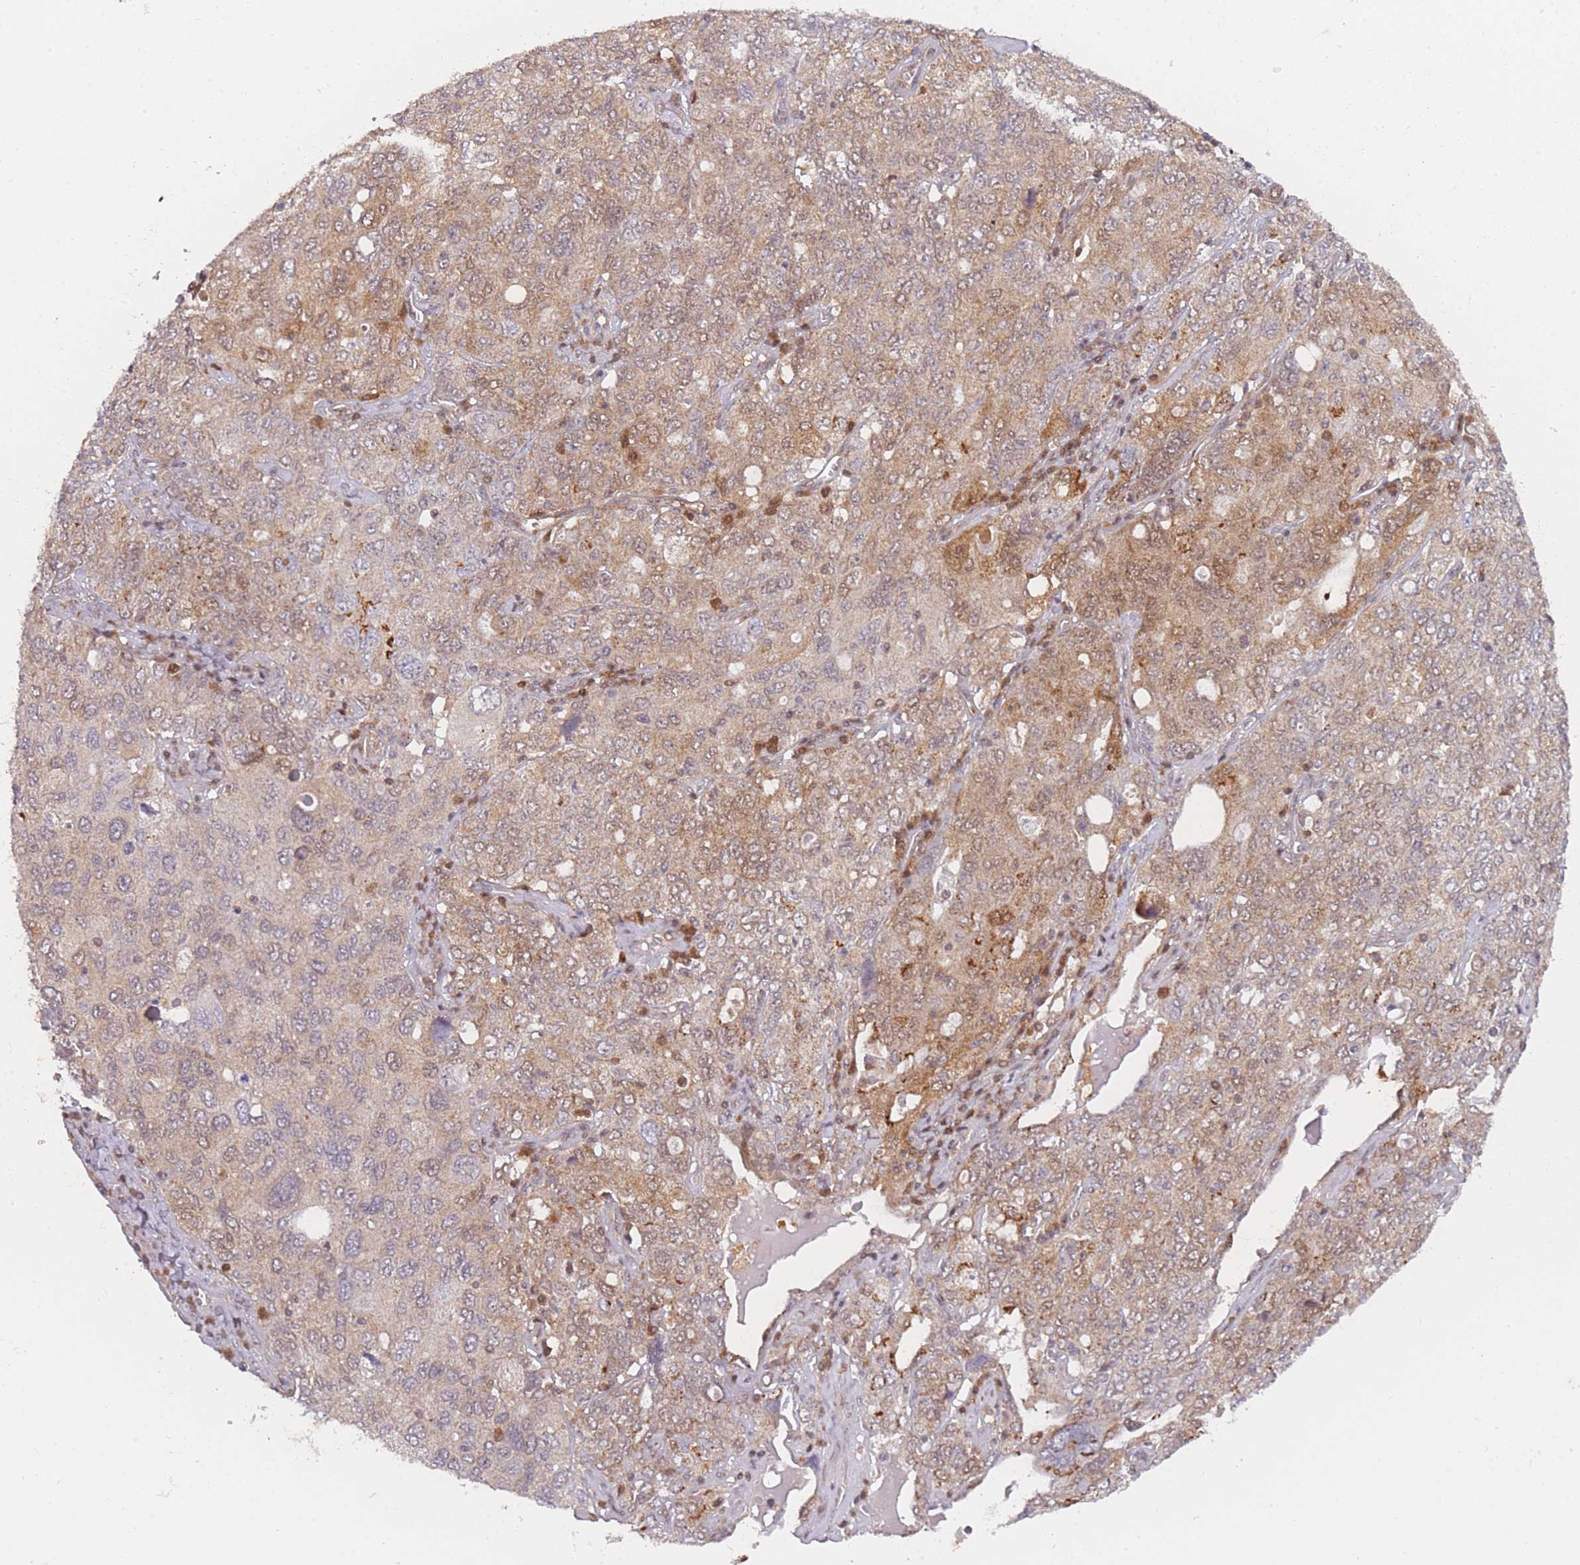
{"staining": {"intensity": "weak", "quantity": "25%-75%", "location": "cytoplasmic/membranous"}, "tissue": "ovarian cancer", "cell_type": "Tumor cells", "image_type": "cancer", "snomed": [{"axis": "morphology", "description": "Carcinoma, endometroid"}, {"axis": "topography", "description": "Ovary"}], "caption": "Ovarian endometroid carcinoma stained with IHC demonstrates weak cytoplasmic/membranous expression in approximately 25%-75% of tumor cells.", "gene": "MRI1", "patient": {"sex": "female", "age": 62}}